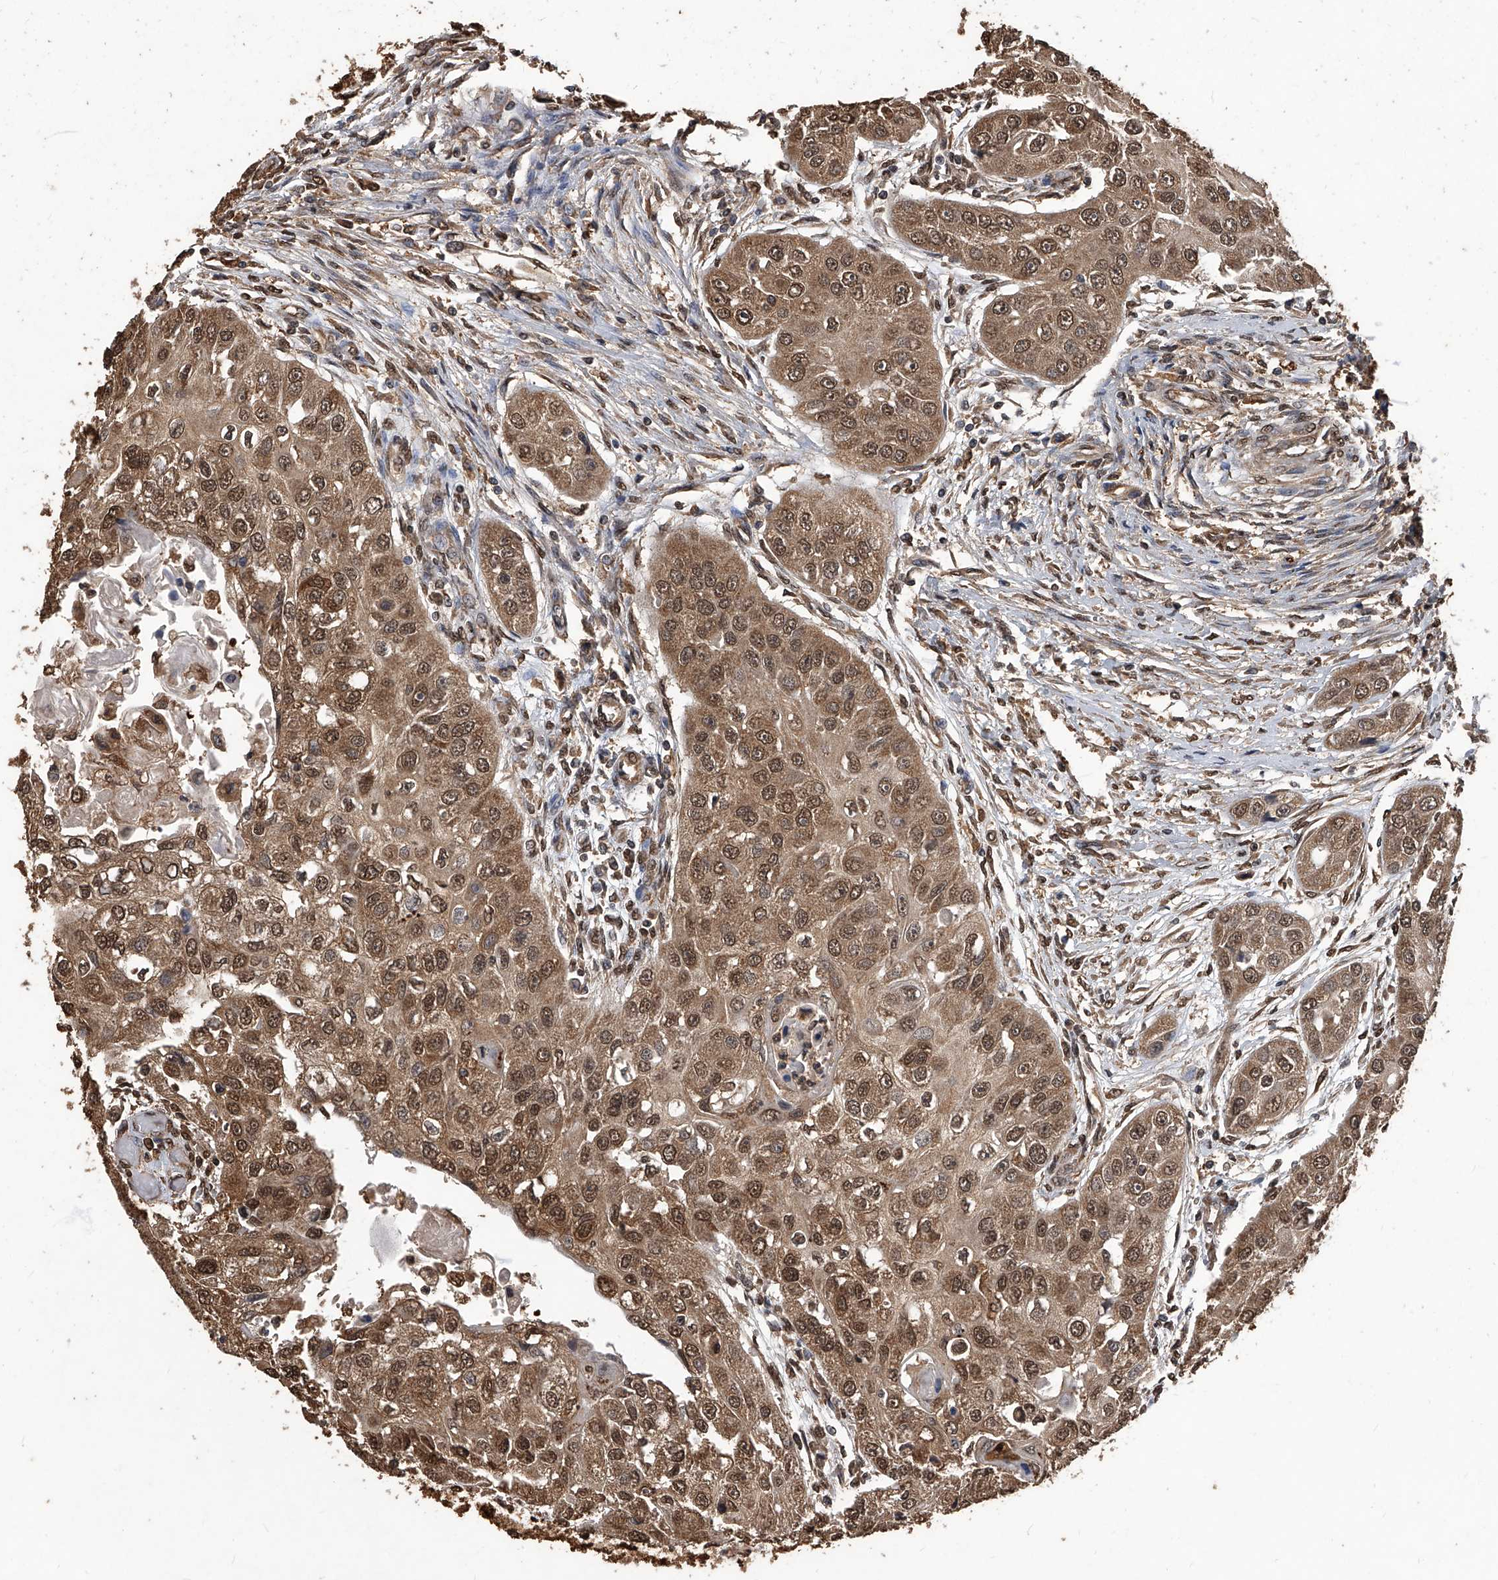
{"staining": {"intensity": "moderate", "quantity": ">75%", "location": "cytoplasmic/membranous,nuclear"}, "tissue": "head and neck cancer", "cell_type": "Tumor cells", "image_type": "cancer", "snomed": [{"axis": "morphology", "description": "Normal tissue, NOS"}, {"axis": "morphology", "description": "Squamous cell carcinoma, NOS"}, {"axis": "topography", "description": "Skeletal muscle"}, {"axis": "topography", "description": "Head-Neck"}], "caption": "Squamous cell carcinoma (head and neck) stained for a protein (brown) shows moderate cytoplasmic/membranous and nuclear positive expression in about >75% of tumor cells.", "gene": "FBXL4", "patient": {"sex": "male", "age": 51}}